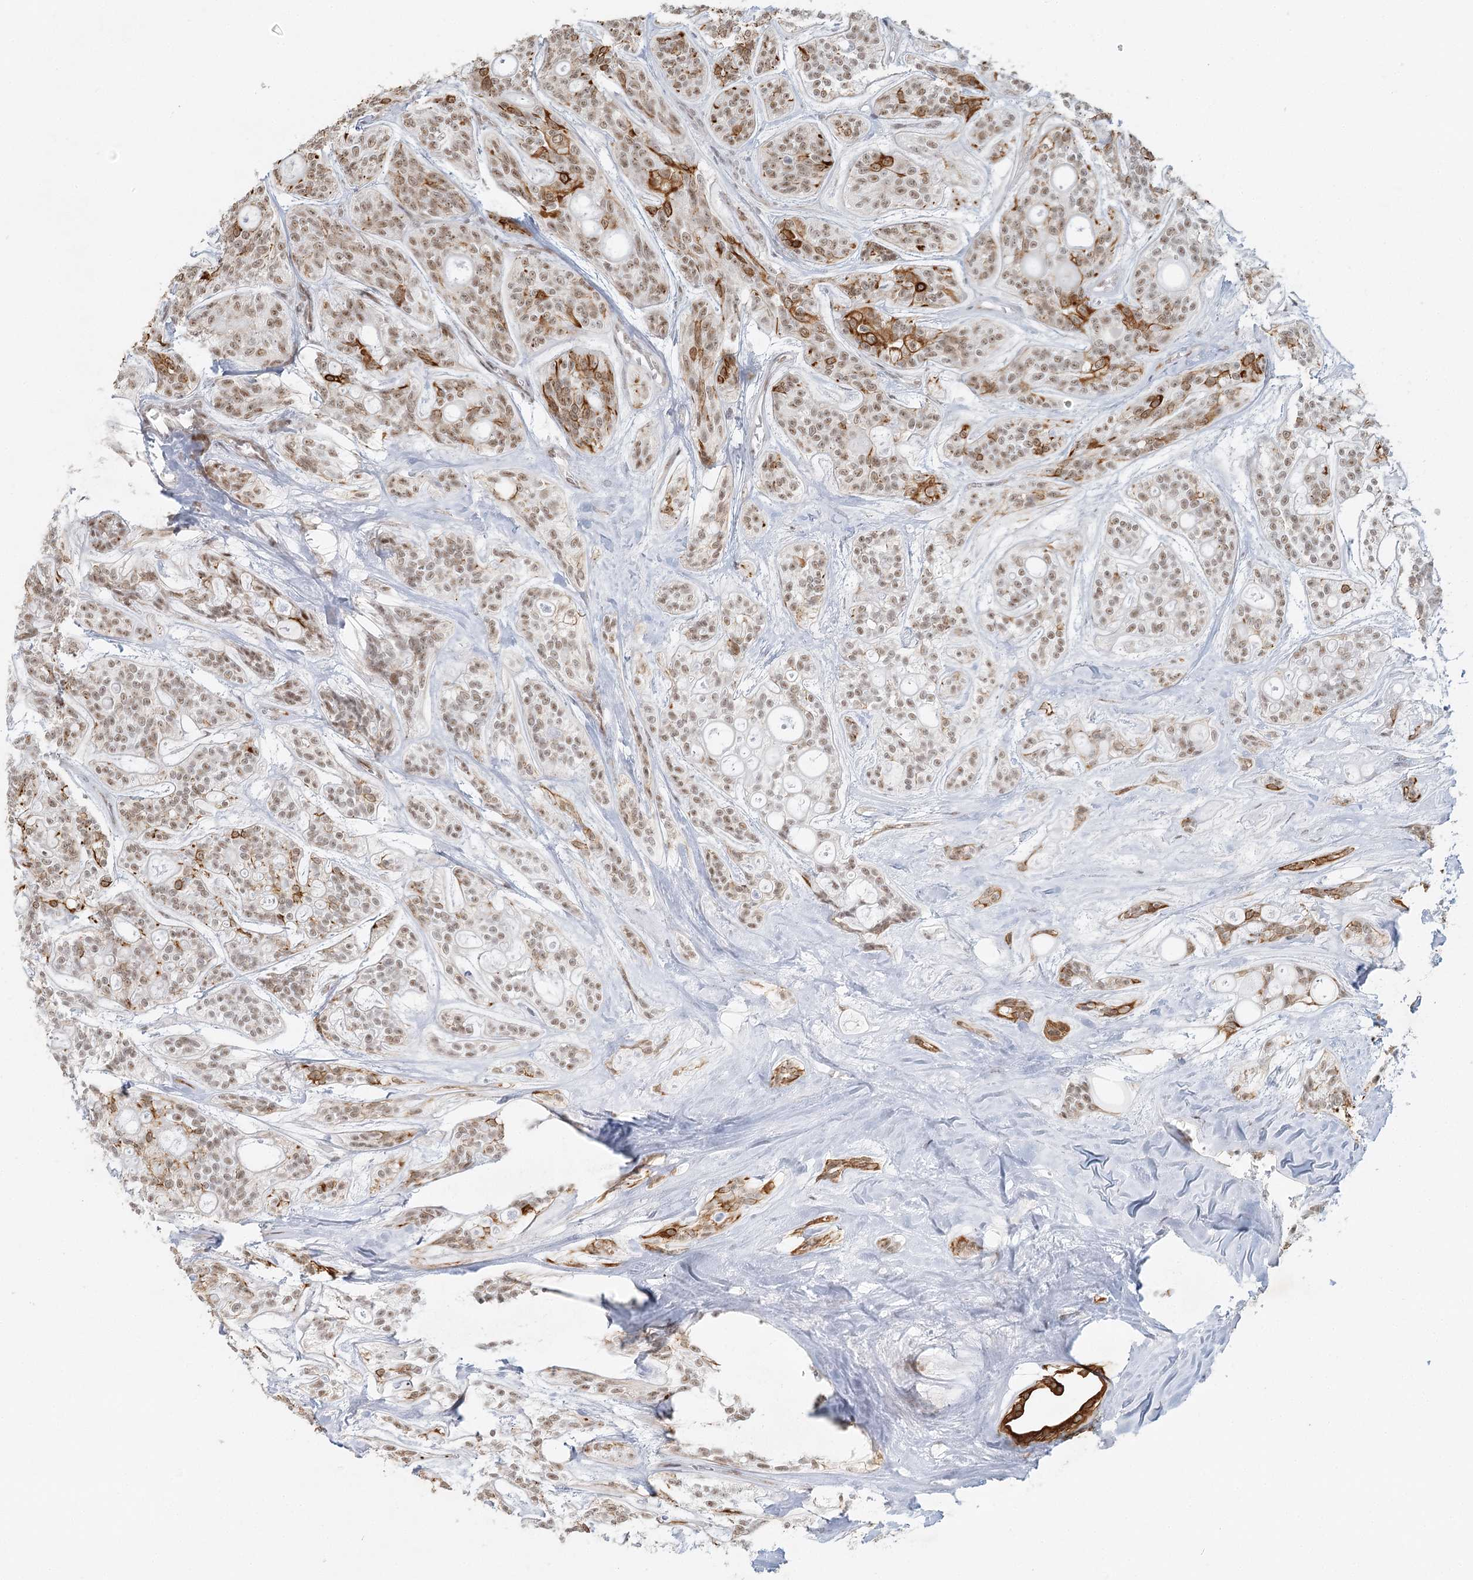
{"staining": {"intensity": "moderate", "quantity": ">75%", "location": "cytoplasmic/membranous,nuclear"}, "tissue": "head and neck cancer", "cell_type": "Tumor cells", "image_type": "cancer", "snomed": [{"axis": "morphology", "description": "Adenocarcinoma, NOS"}, {"axis": "topography", "description": "Head-Neck"}], "caption": "Head and neck cancer stained with immunohistochemistry exhibits moderate cytoplasmic/membranous and nuclear positivity in about >75% of tumor cells.", "gene": "U2SURP", "patient": {"sex": "male", "age": 66}}